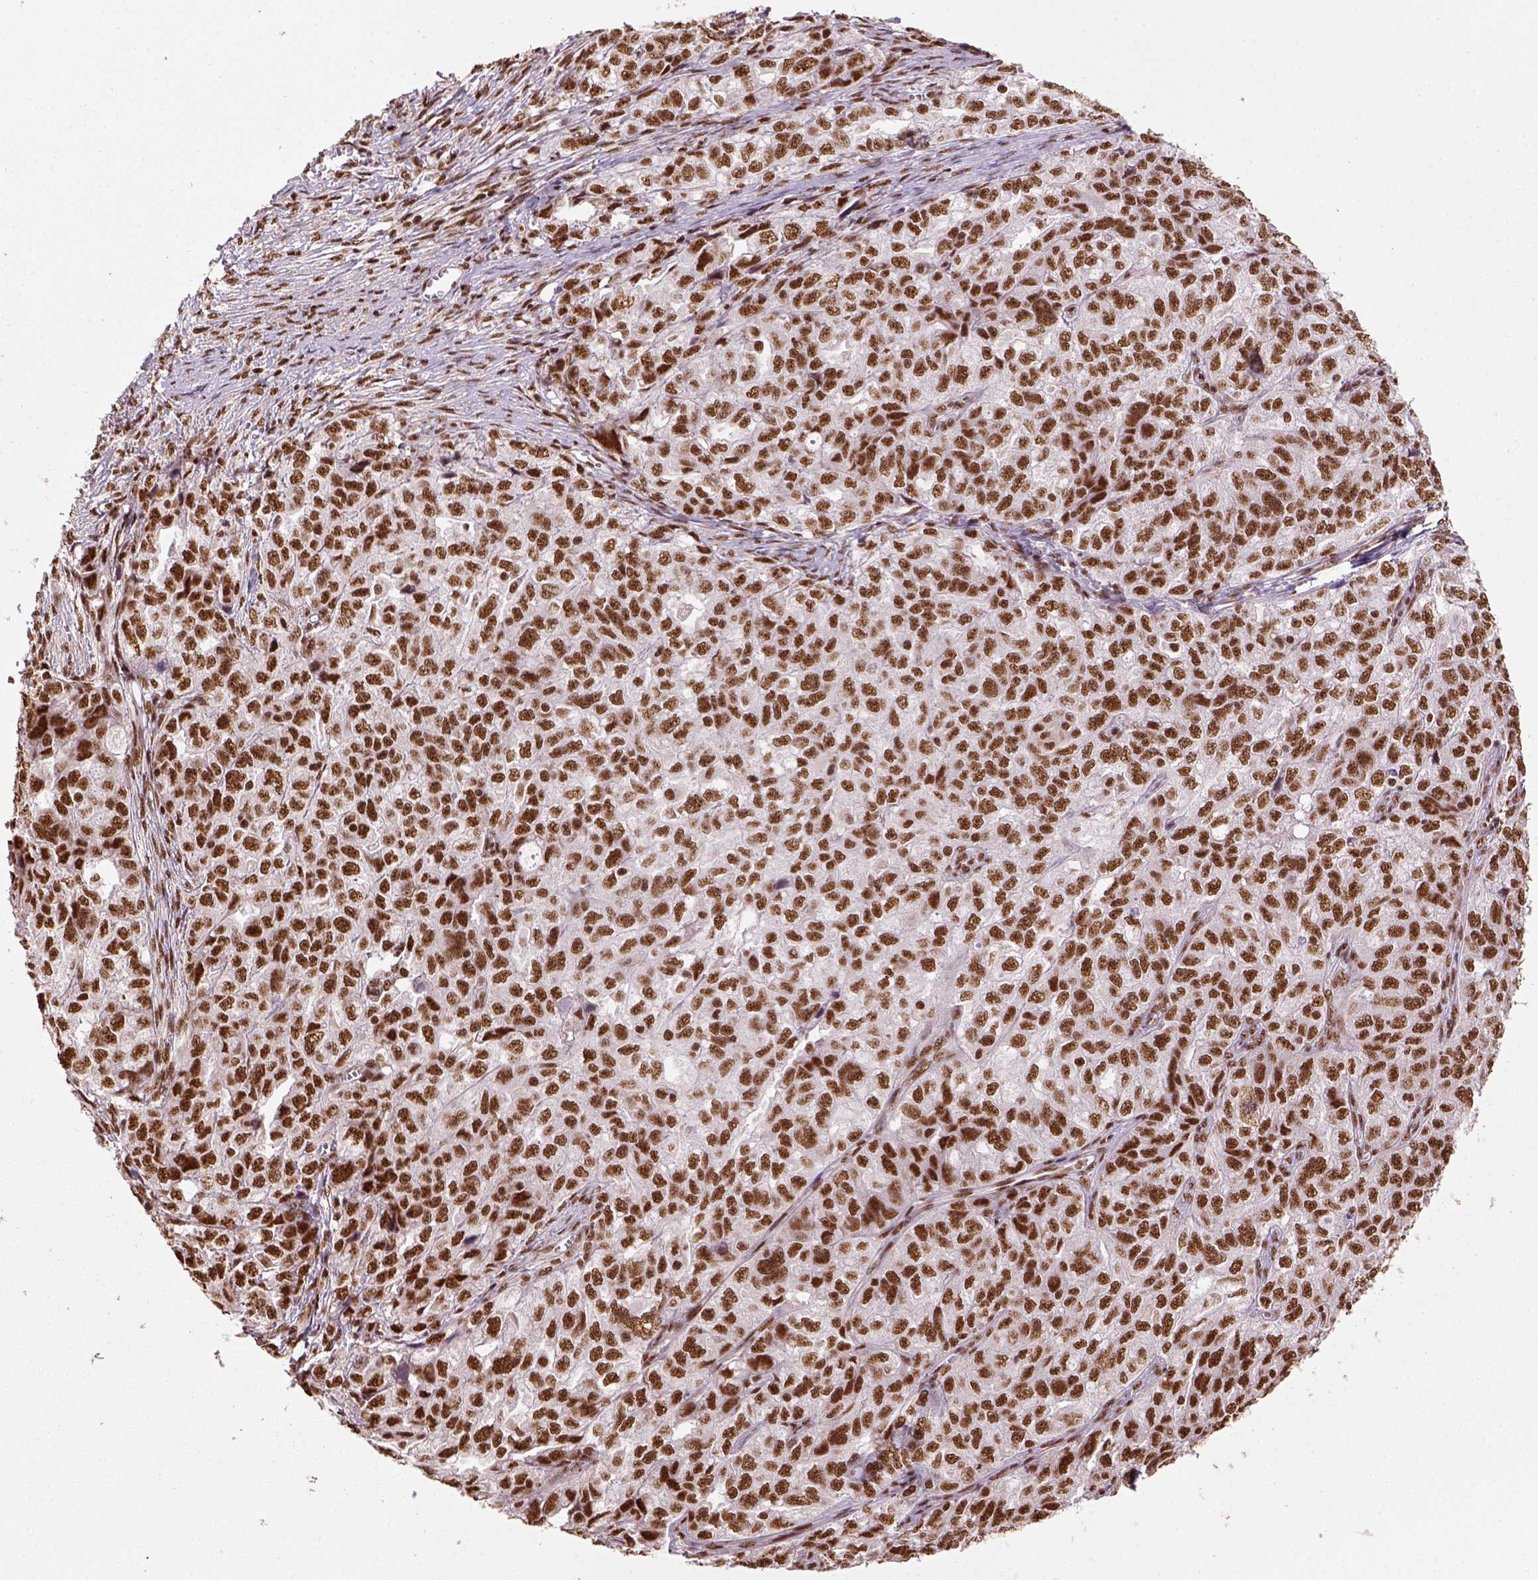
{"staining": {"intensity": "strong", "quantity": ">75%", "location": "nuclear"}, "tissue": "ovarian cancer", "cell_type": "Tumor cells", "image_type": "cancer", "snomed": [{"axis": "morphology", "description": "Cystadenocarcinoma, serous, NOS"}, {"axis": "topography", "description": "Ovary"}], "caption": "A brown stain highlights strong nuclear staining of a protein in human ovarian cancer tumor cells.", "gene": "CCAR1", "patient": {"sex": "female", "age": 51}}